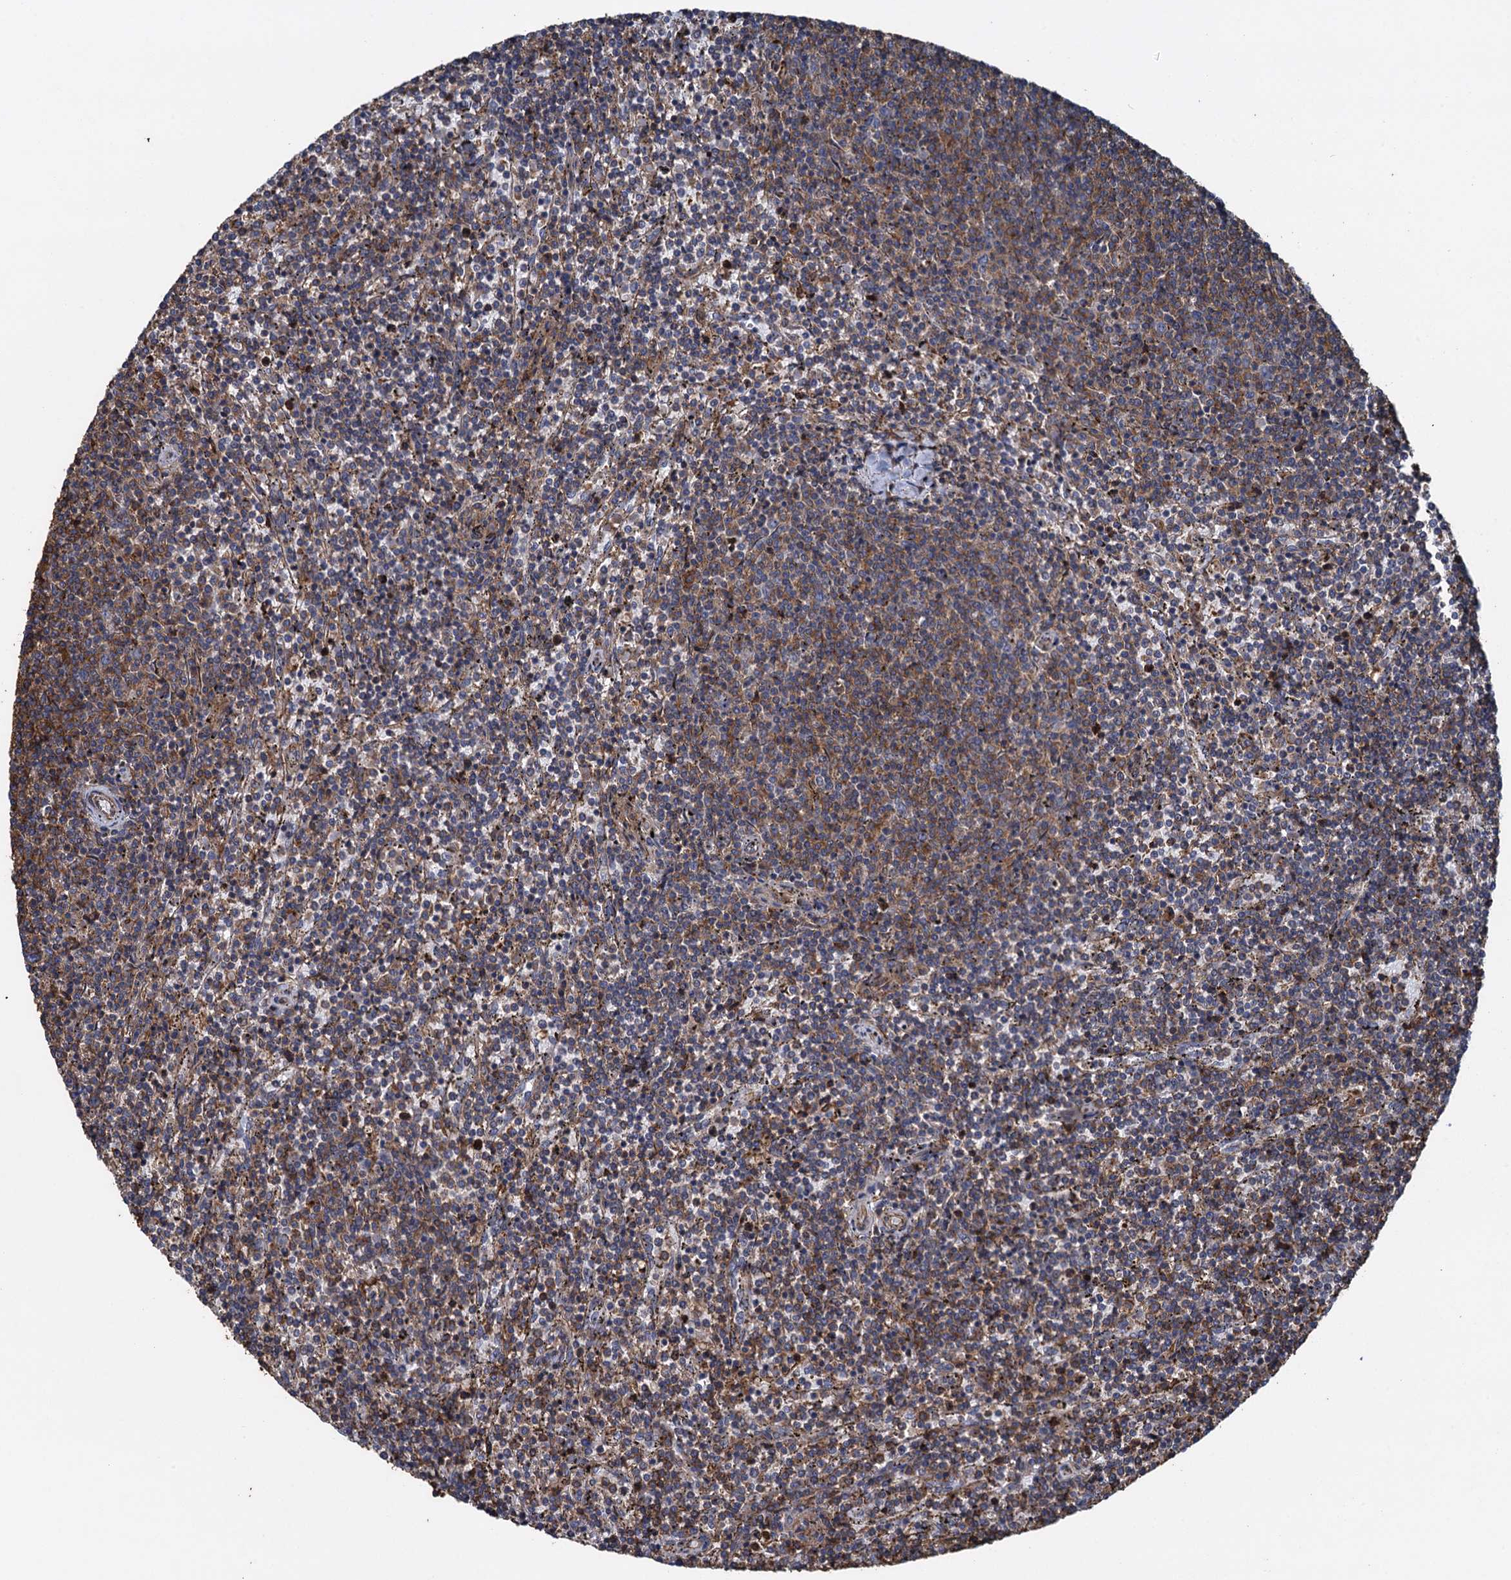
{"staining": {"intensity": "moderate", "quantity": "25%-75%", "location": "cytoplasmic/membranous"}, "tissue": "lymphoma", "cell_type": "Tumor cells", "image_type": "cancer", "snomed": [{"axis": "morphology", "description": "Malignant lymphoma, non-Hodgkin's type, Low grade"}, {"axis": "topography", "description": "Spleen"}], "caption": "The photomicrograph exhibits a brown stain indicating the presence of a protein in the cytoplasmic/membranous of tumor cells in lymphoma.", "gene": "PROSER2", "patient": {"sex": "female", "age": 50}}